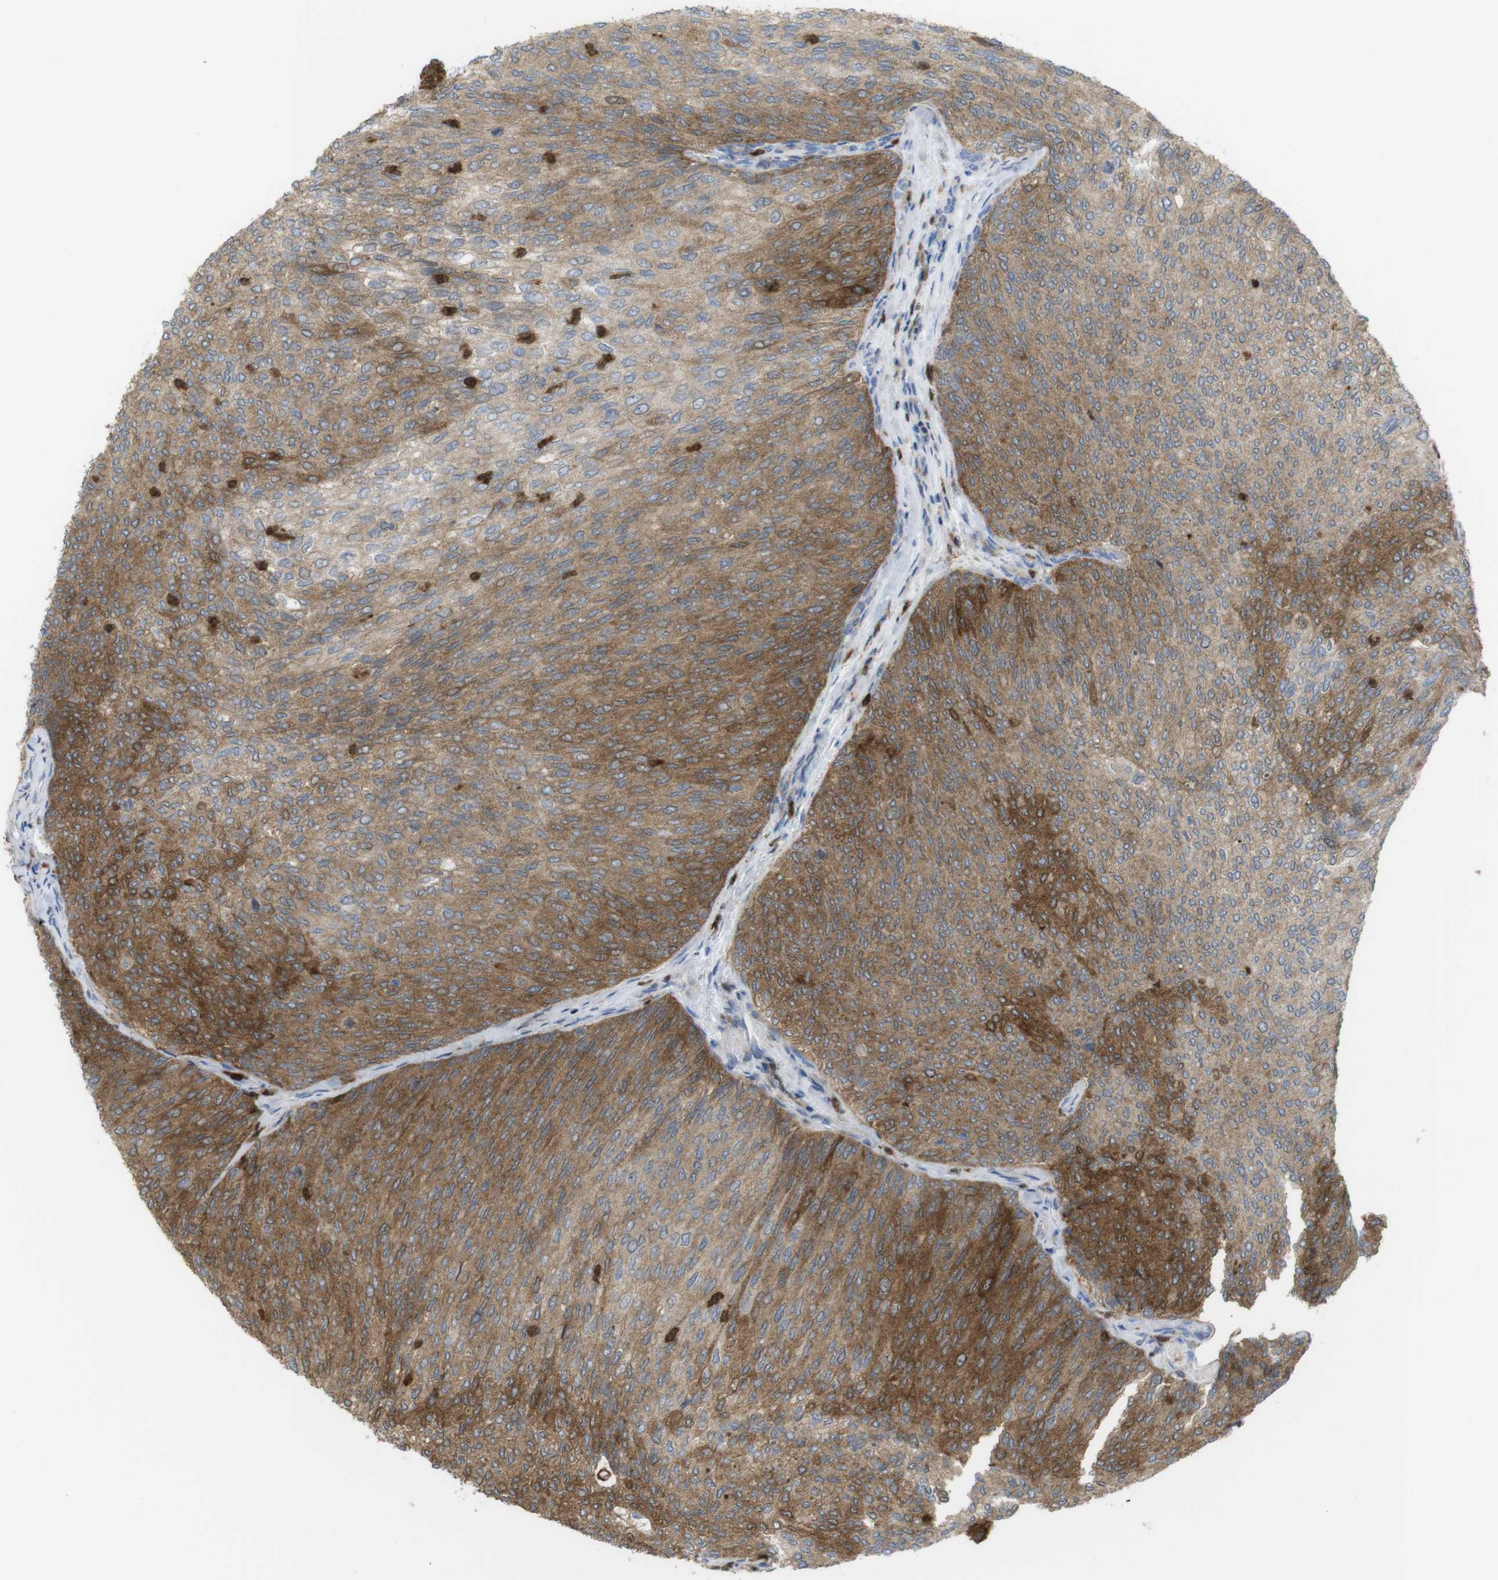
{"staining": {"intensity": "moderate", "quantity": "25%-75%", "location": "cytoplasmic/membranous"}, "tissue": "urothelial cancer", "cell_type": "Tumor cells", "image_type": "cancer", "snomed": [{"axis": "morphology", "description": "Urothelial carcinoma, Low grade"}, {"axis": "topography", "description": "Urinary bladder"}], "caption": "A micrograph showing moderate cytoplasmic/membranous positivity in approximately 25%-75% of tumor cells in urothelial cancer, as visualized by brown immunohistochemical staining.", "gene": "PRKCD", "patient": {"sex": "female", "age": 79}}